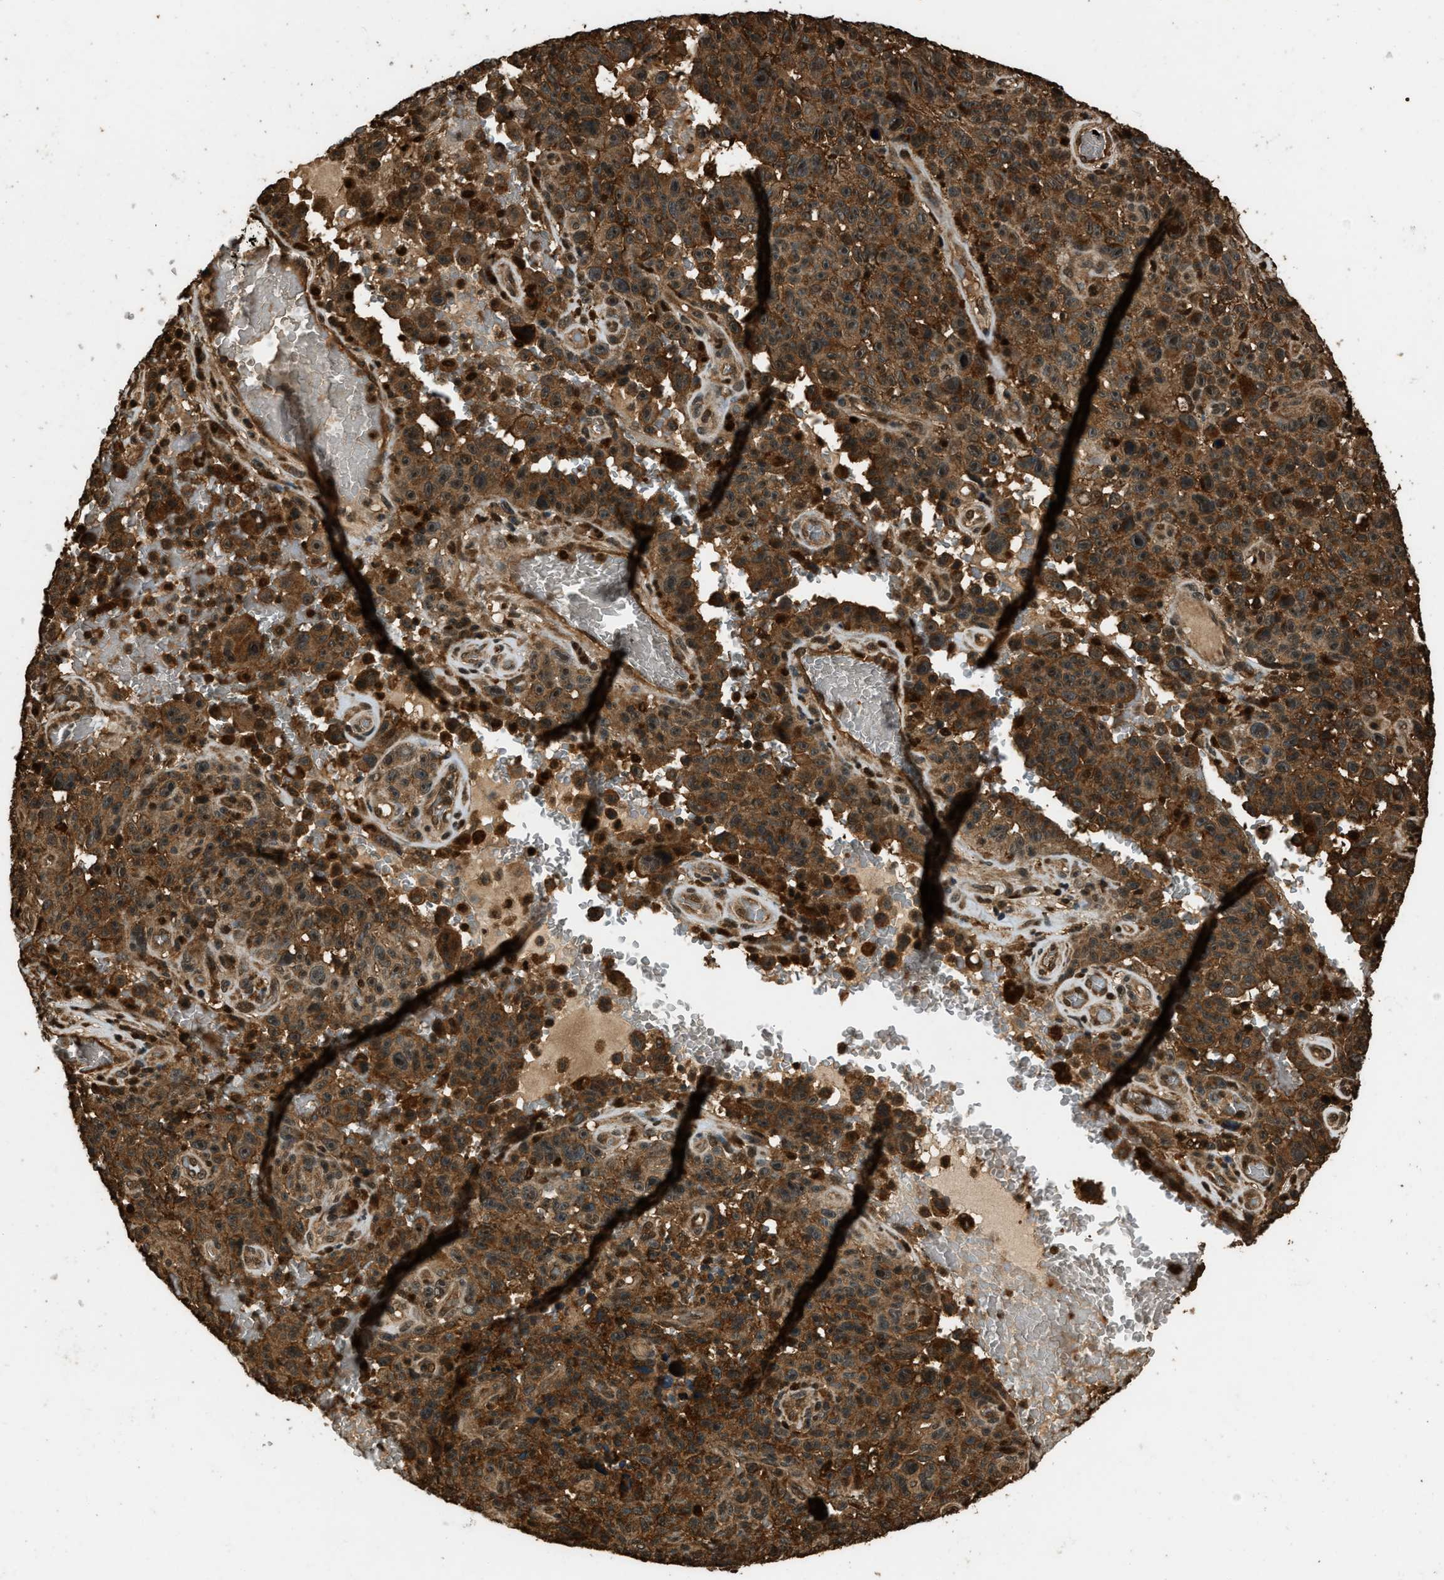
{"staining": {"intensity": "moderate", "quantity": ">75%", "location": "cytoplasmic/membranous,nuclear"}, "tissue": "melanoma", "cell_type": "Tumor cells", "image_type": "cancer", "snomed": [{"axis": "morphology", "description": "Malignant melanoma, NOS"}, {"axis": "topography", "description": "Skin"}], "caption": "A medium amount of moderate cytoplasmic/membranous and nuclear staining is seen in about >75% of tumor cells in malignant melanoma tissue.", "gene": "RAP2A", "patient": {"sex": "female", "age": 82}}